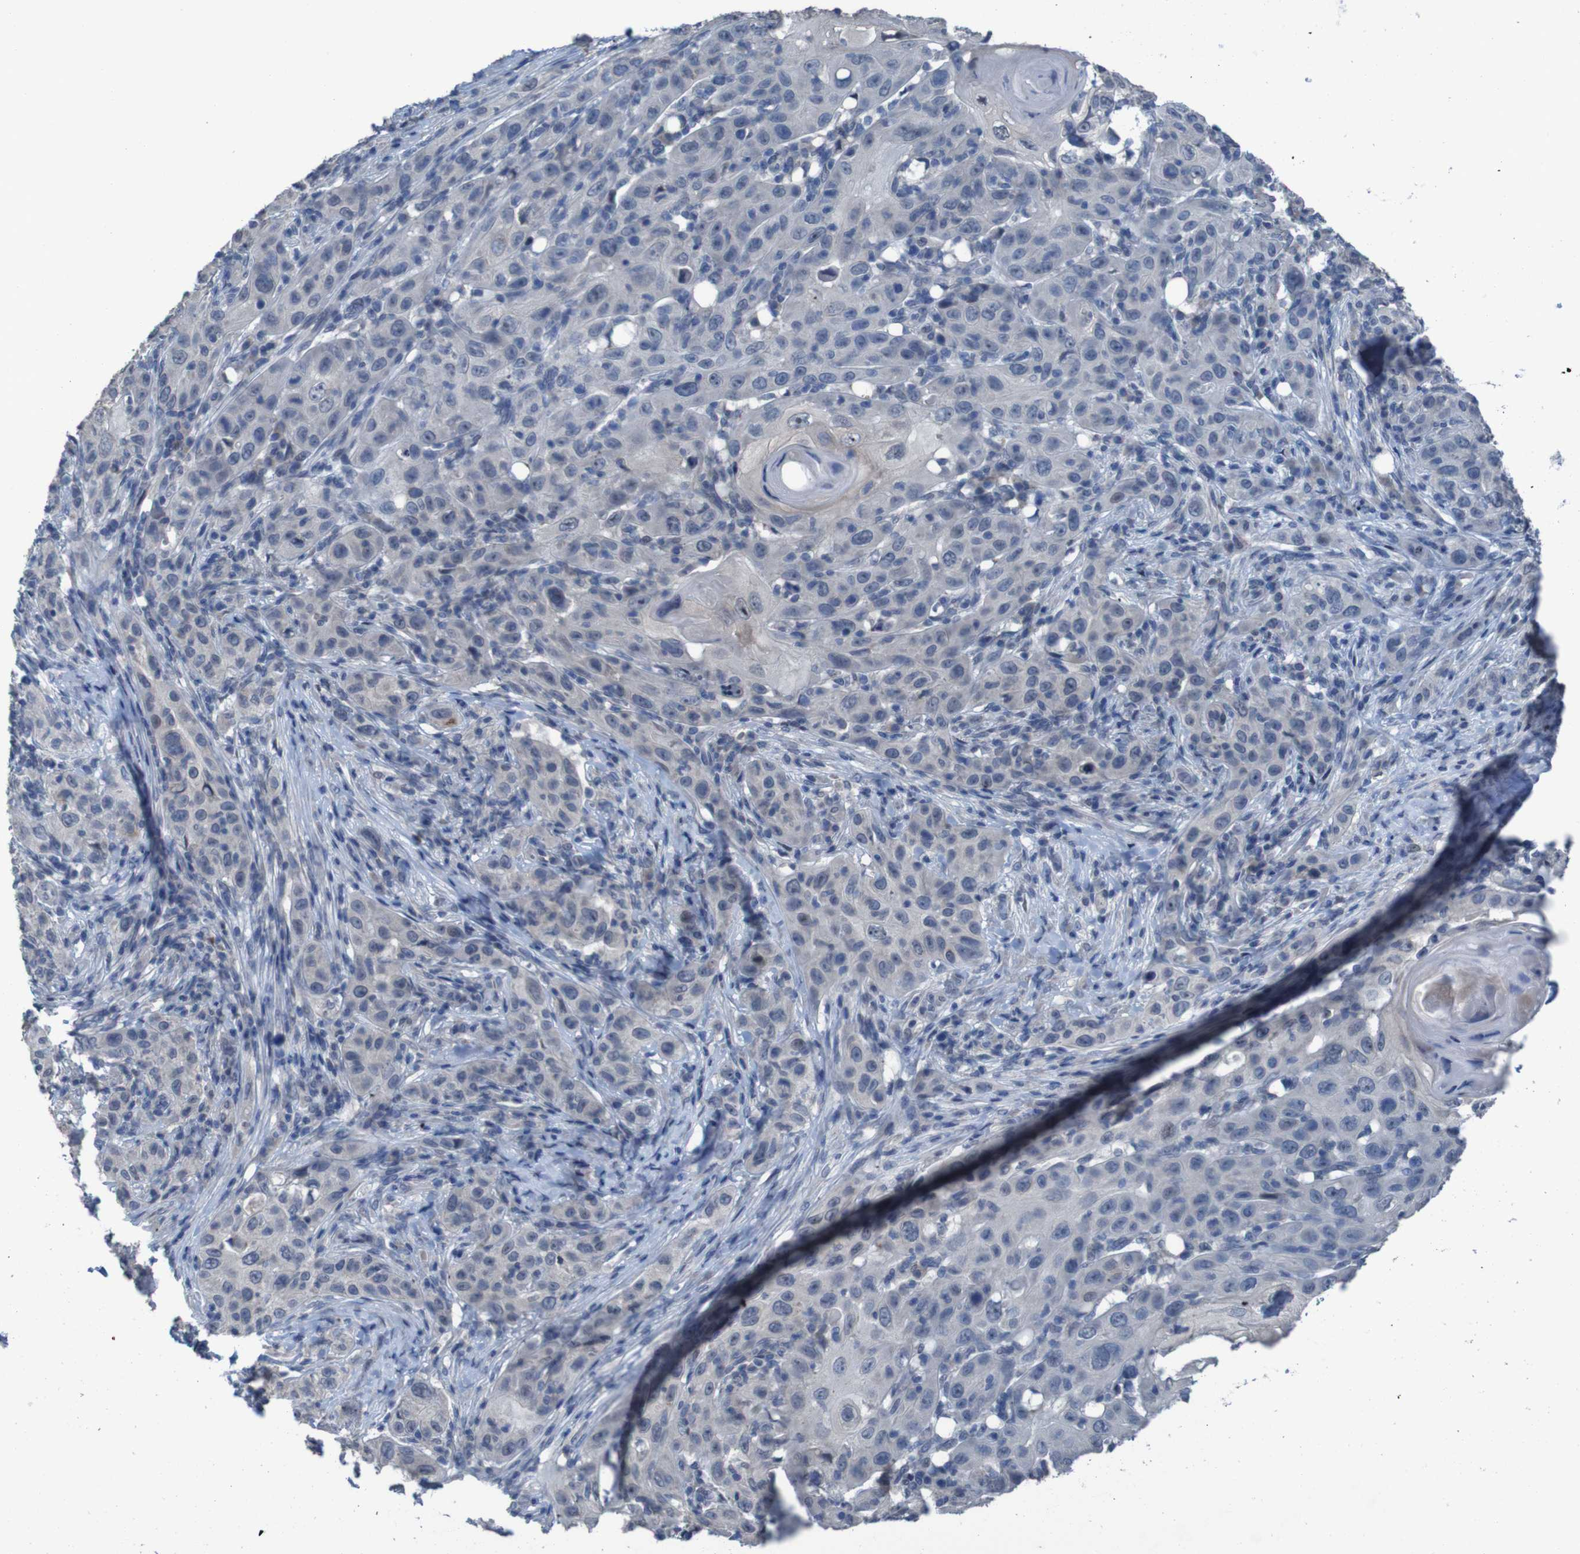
{"staining": {"intensity": "negative", "quantity": "none", "location": "none"}, "tissue": "skin cancer", "cell_type": "Tumor cells", "image_type": "cancer", "snomed": [{"axis": "morphology", "description": "Squamous cell carcinoma, NOS"}, {"axis": "topography", "description": "Skin"}], "caption": "This is a image of IHC staining of skin cancer (squamous cell carcinoma), which shows no staining in tumor cells.", "gene": "CLDN18", "patient": {"sex": "female", "age": 88}}